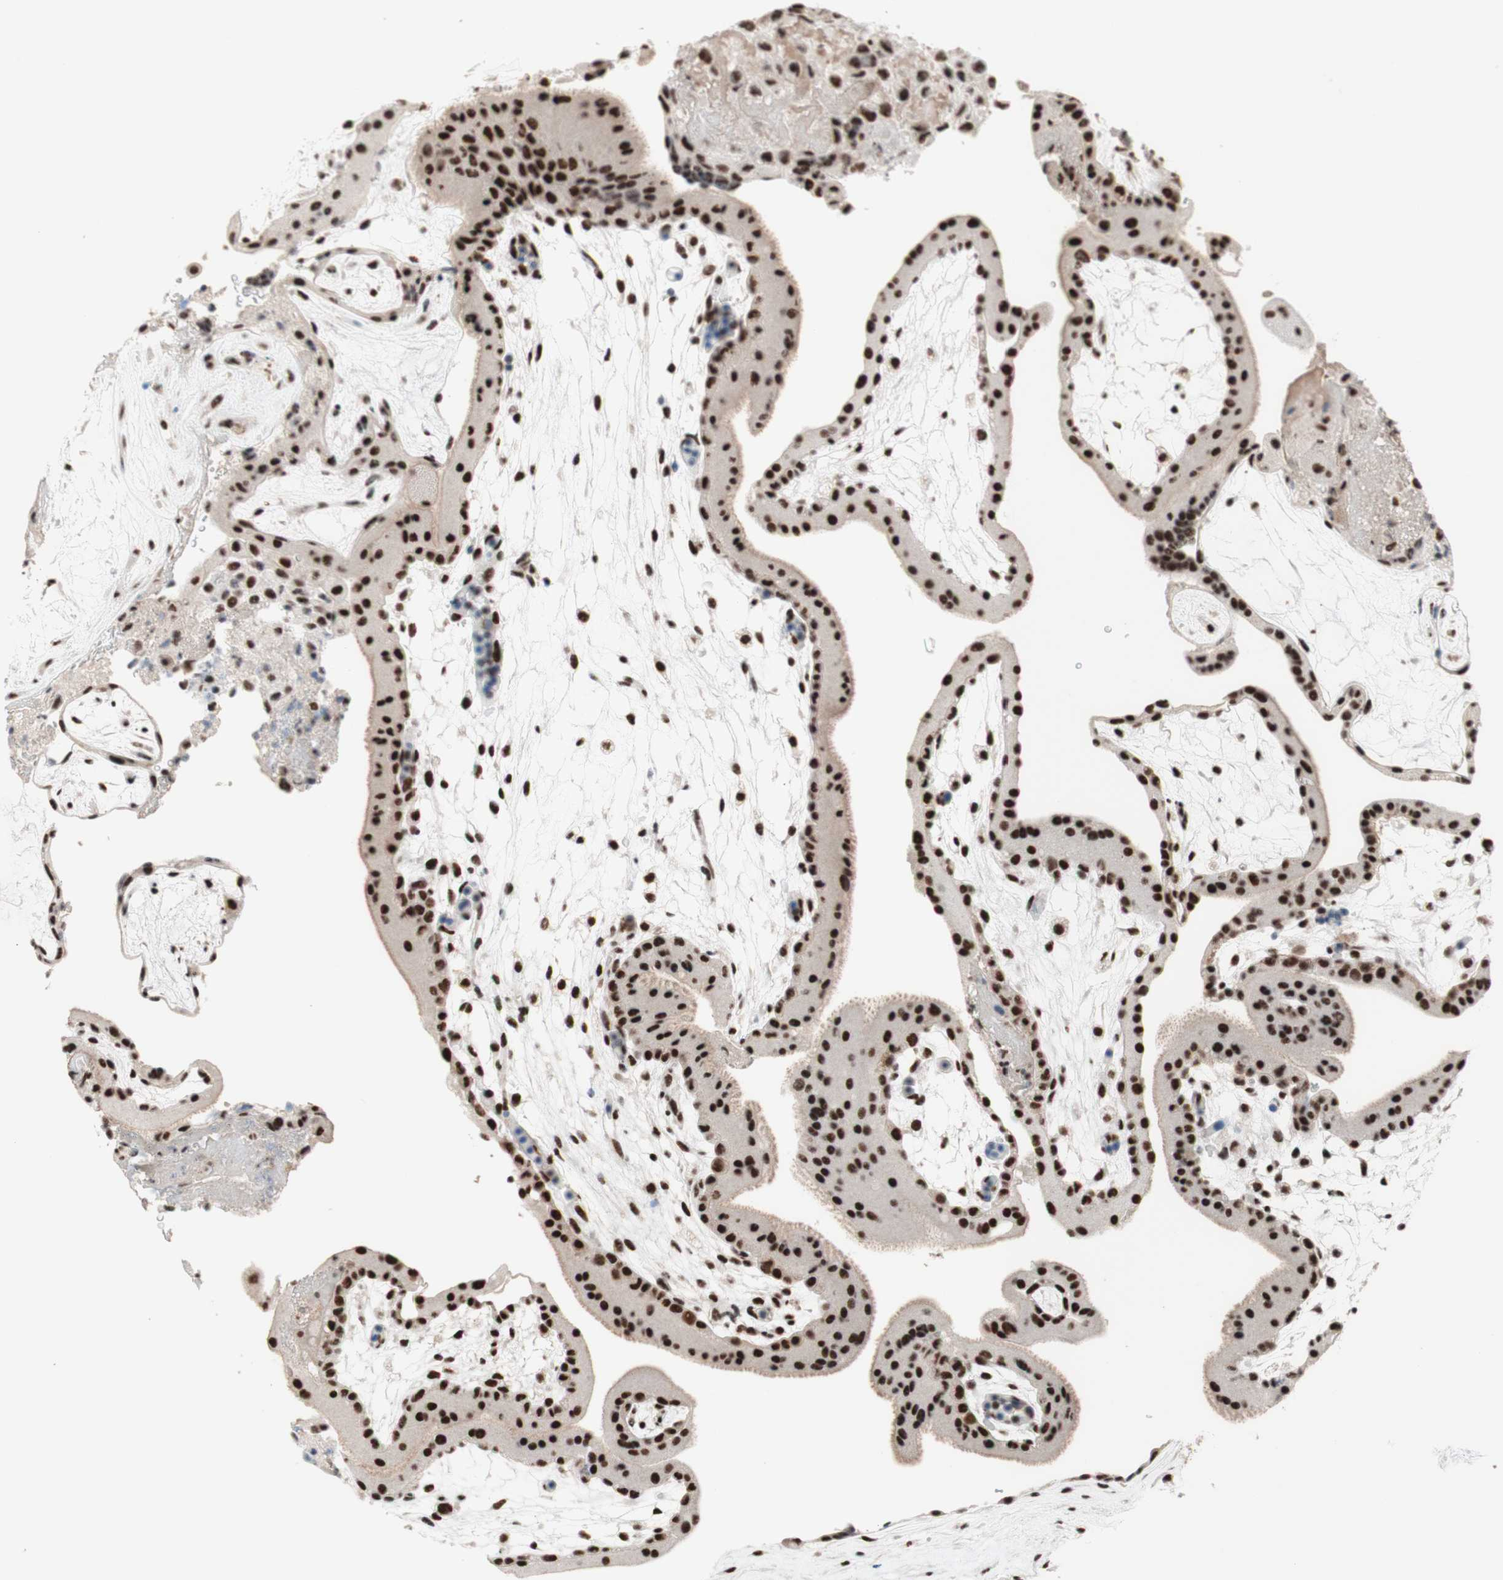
{"staining": {"intensity": "strong", "quantity": ">75%", "location": "cytoplasmic/membranous,nuclear"}, "tissue": "placenta", "cell_type": "Trophoblastic cells", "image_type": "normal", "snomed": [{"axis": "morphology", "description": "Normal tissue, NOS"}, {"axis": "topography", "description": "Placenta"}], "caption": "Trophoblastic cells exhibit strong cytoplasmic/membranous,nuclear expression in about >75% of cells in benign placenta. Nuclei are stained in blue.", "gene": "PRPF19", "patient": {"sex": "female", "age": 19}}